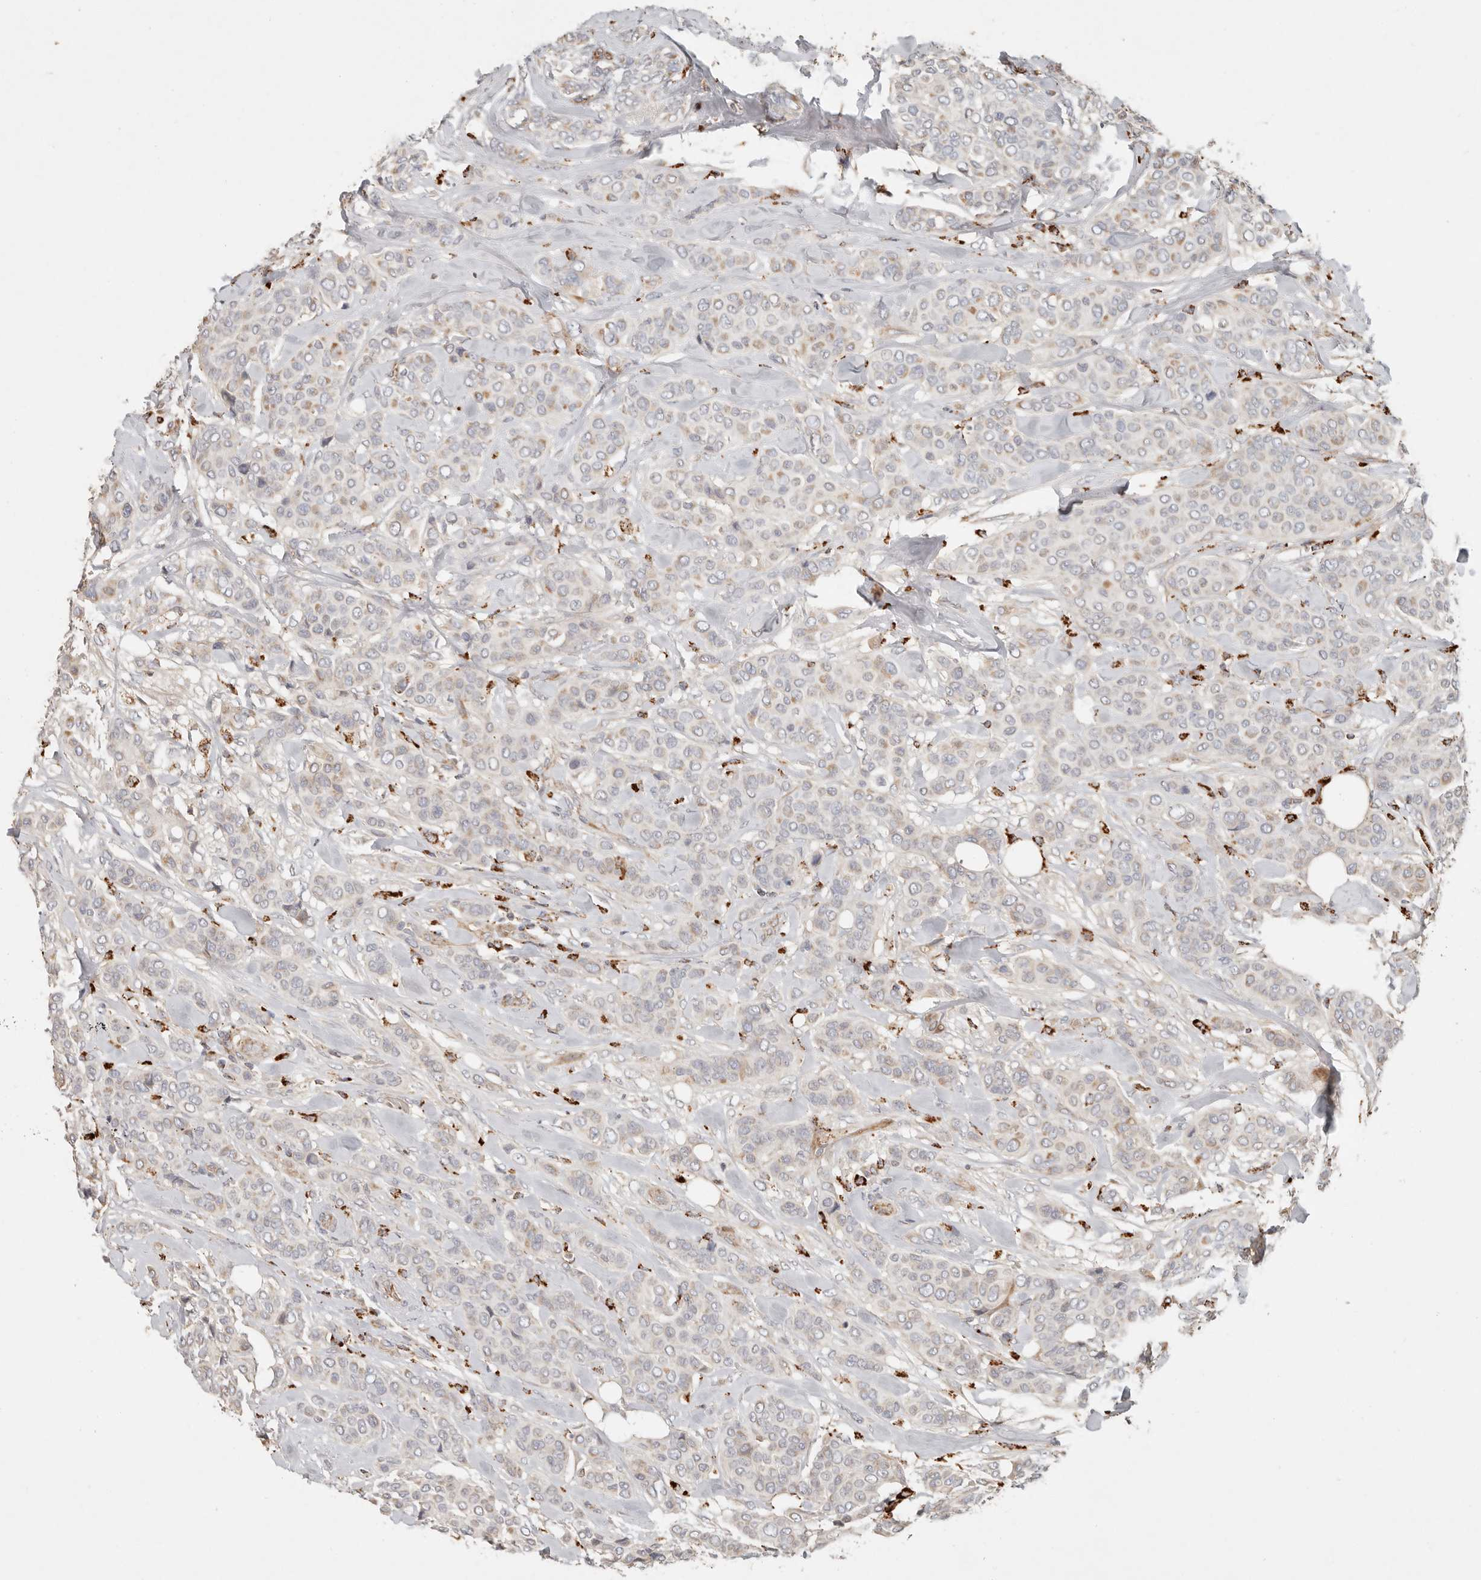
{"staining": {"intensity": "weak", "quantity": "<25%", "location": "cytoplasmic/membranous"}, "tissue": "breast cancer", "cell_type": "Tumor cells", "image_type": "cancer", "snomed": [{"axis": "morphology", "description": "Lobular carcinoma"}, {"axis": "topography", "description": "Breast"}], "caption": "IHC of human breast cancer exhibits no expression in tumor cells.", "gene": "ARHGEF10L", "patient": {"sex": "female", "age": 51}}